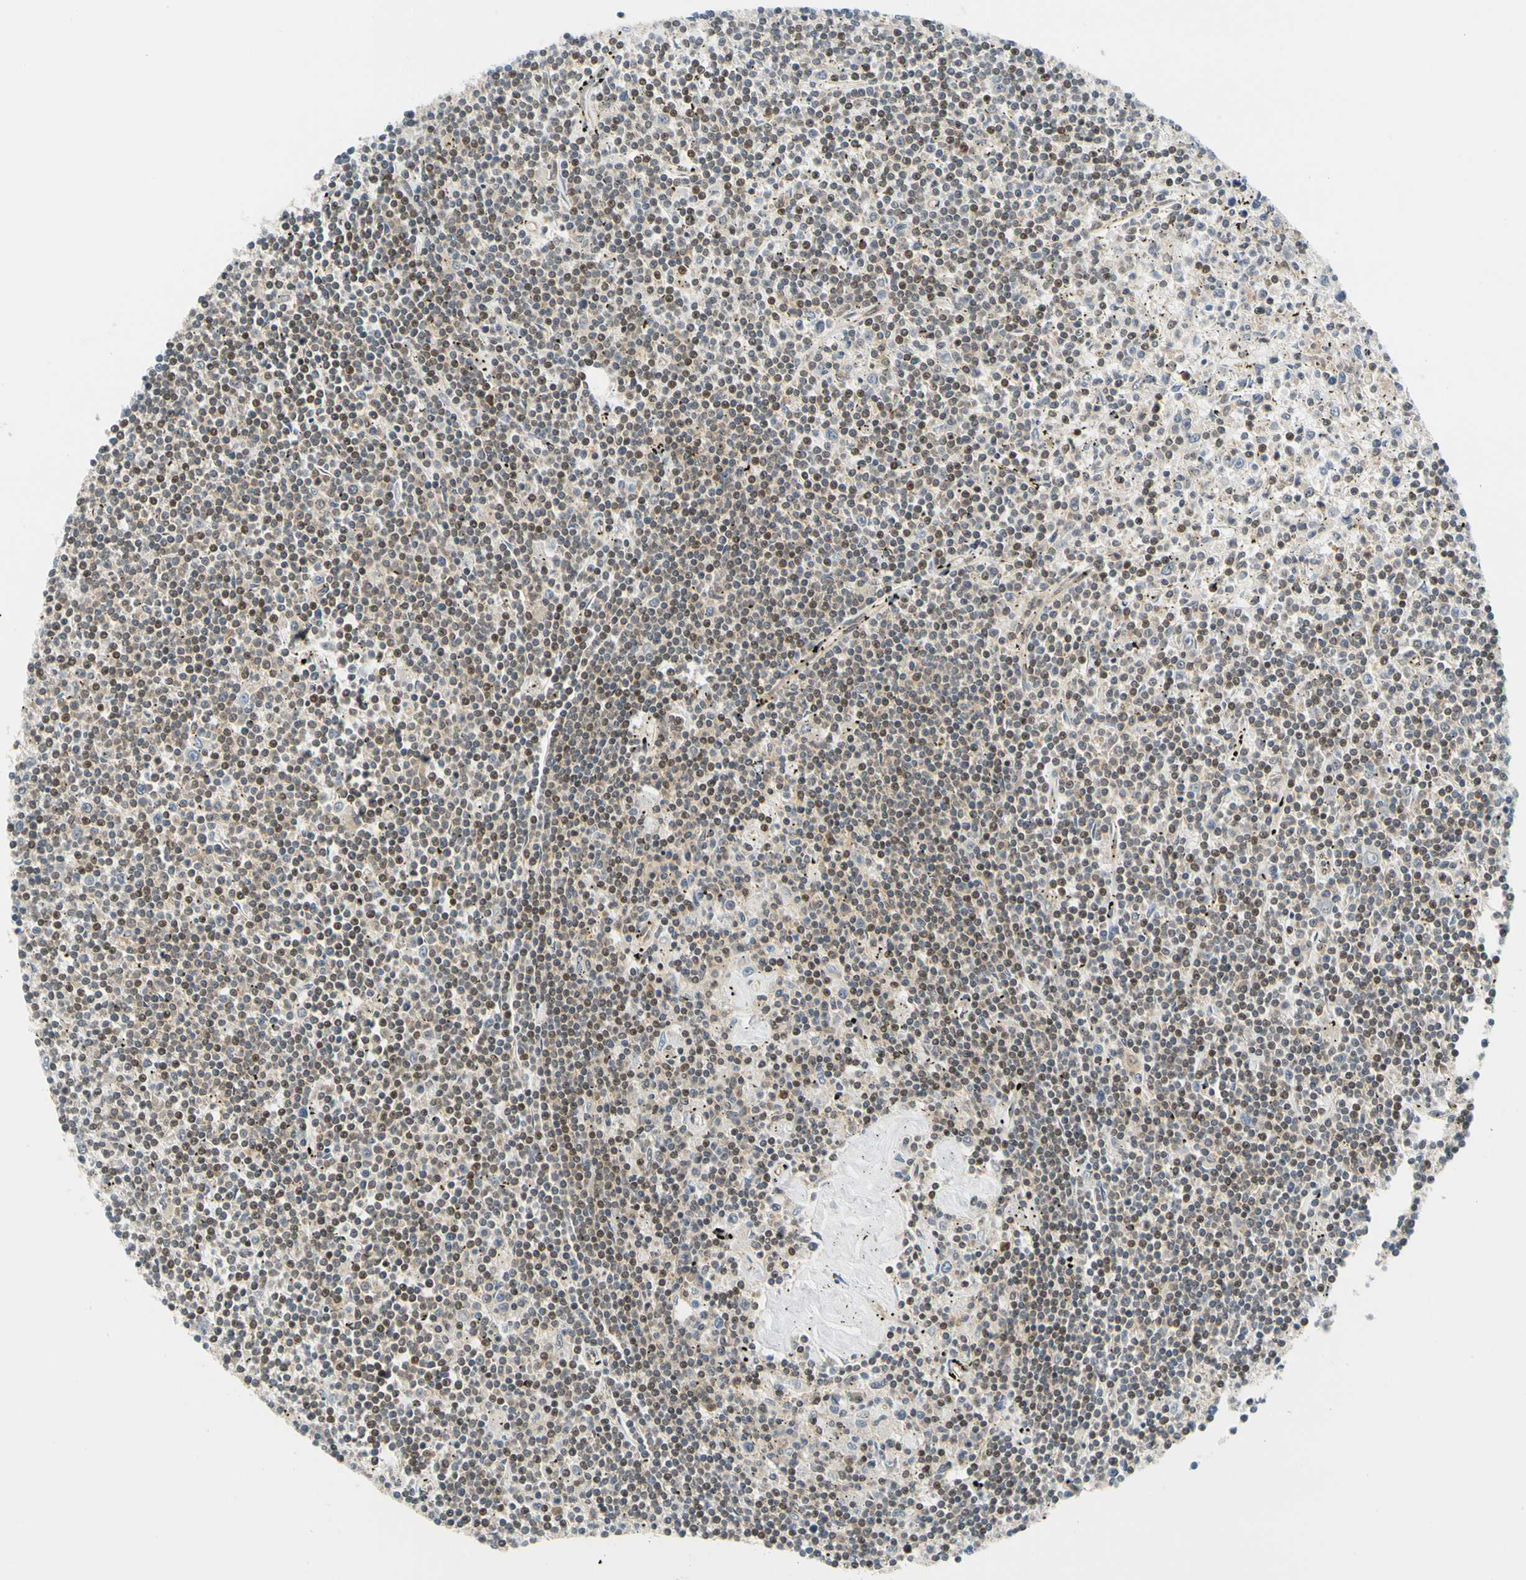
{"staining": {"intensity": "negative", "quantity": "none", "location": "none"}, "tissue": "lymphoma", "cell_type": "Tumor cells", "image_type": "cancer", "snomed": [{"axis": "morphology", "description": "Malignant lymphoma, non-Hodgkin's type, Low grade"}, {"axis": "topography", "description": "Spleen"}], "caption": "Immunohistochemistry image of low-grade malignant lymphoma, non-Hodgkin's type stained for a protein (brown), which displays no expression in tumor cells.", "gene": "MAPK9", "patient": {"sex": "male", "age": 76}}